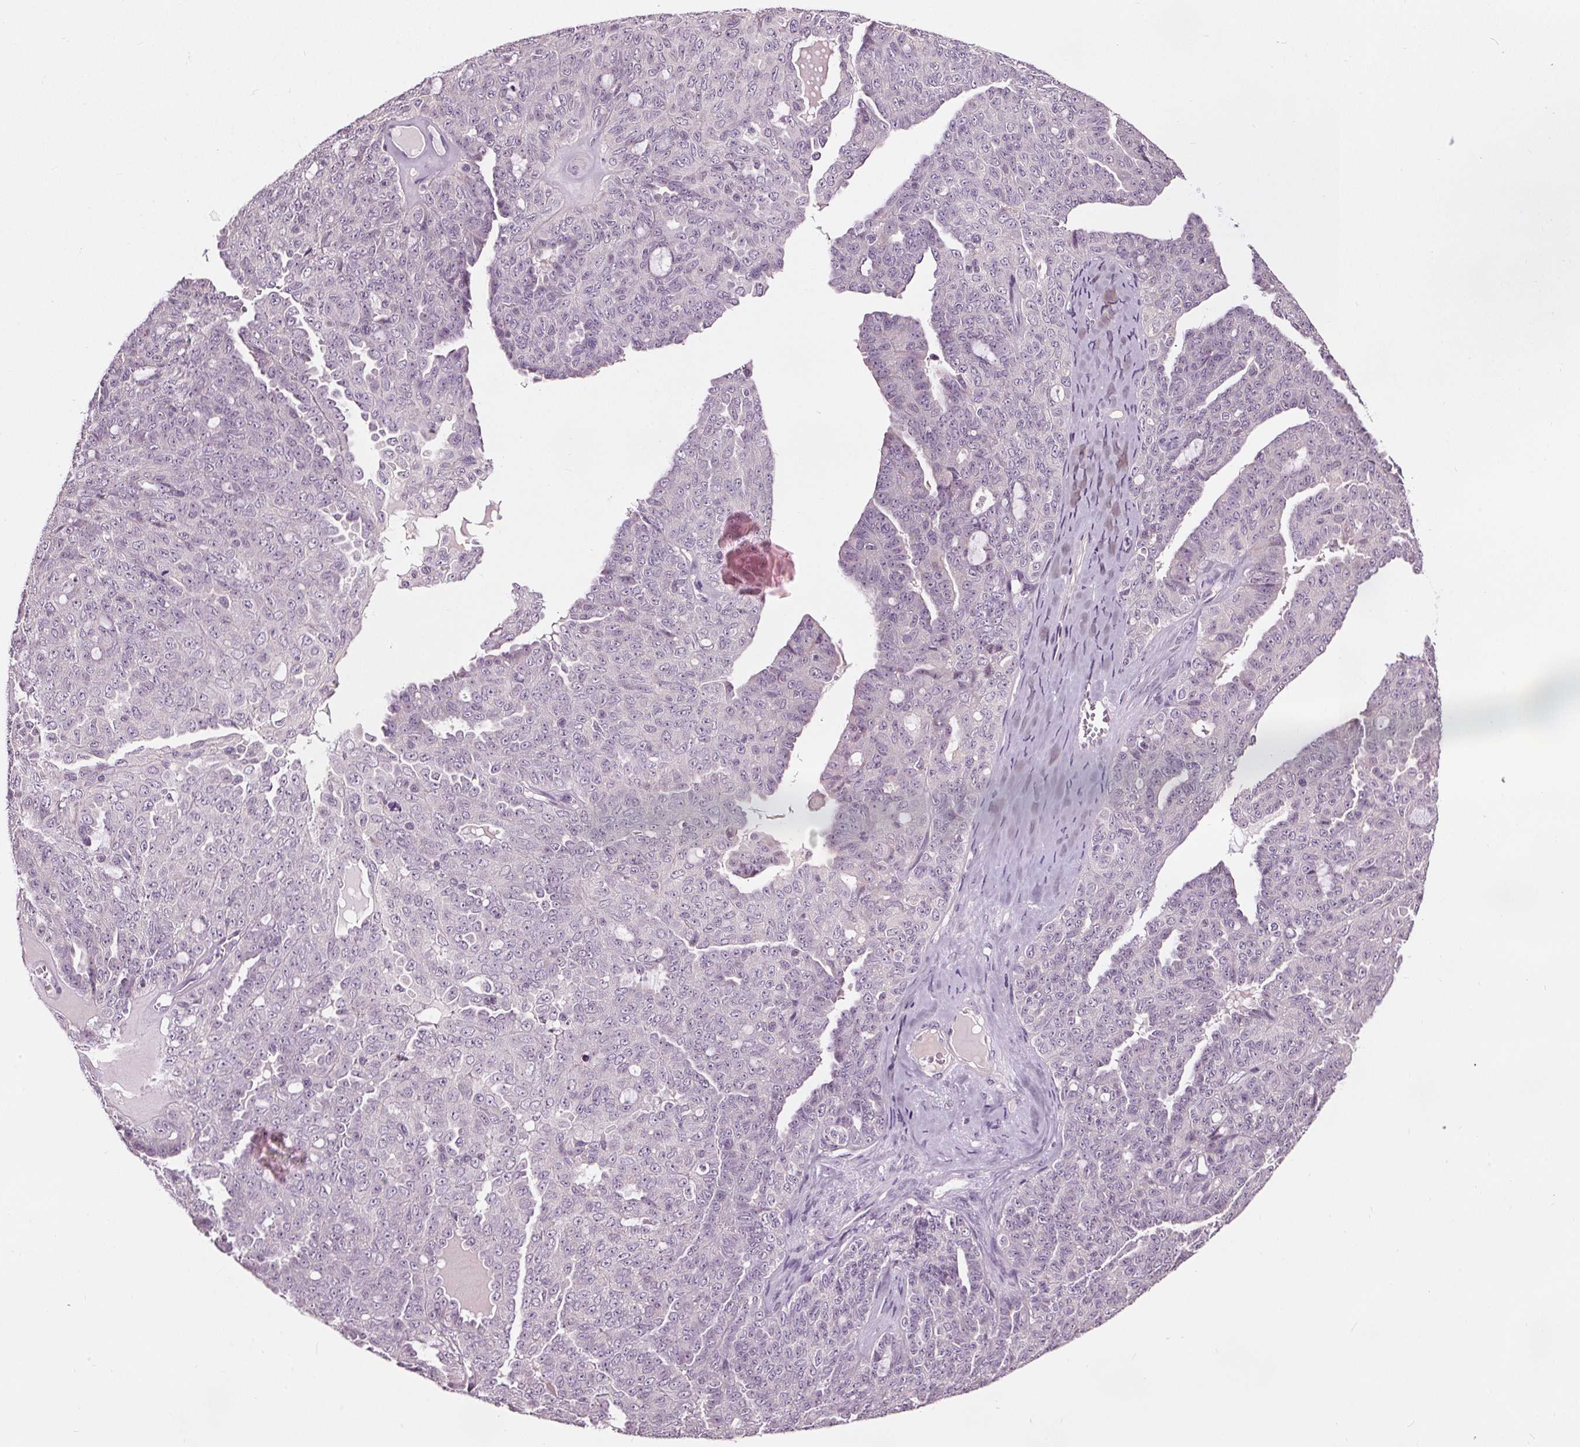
{"staining": {"intensity": "negative", "quantity": "none", "location": "none"}, "tissue": "ovarian cancer", "cell_type": "Tumor cells", "image_type": "cancer", "snomed": [{"axis": "morphology", "description": "Cystadenocarcinoma, serous, NOS"}, {"axis": "topography", "description": "Ovary"}], "caption": "Photomicrograph shows no significant protein positivity in tumor cells of ovarian serous cystadenocarcinoma. (DAB (3,3'-diaminobenzidine) IHC with hematoxylin counter stain).", "gene": "RASA1", "patient": {"sex": "female", "age": 71}}